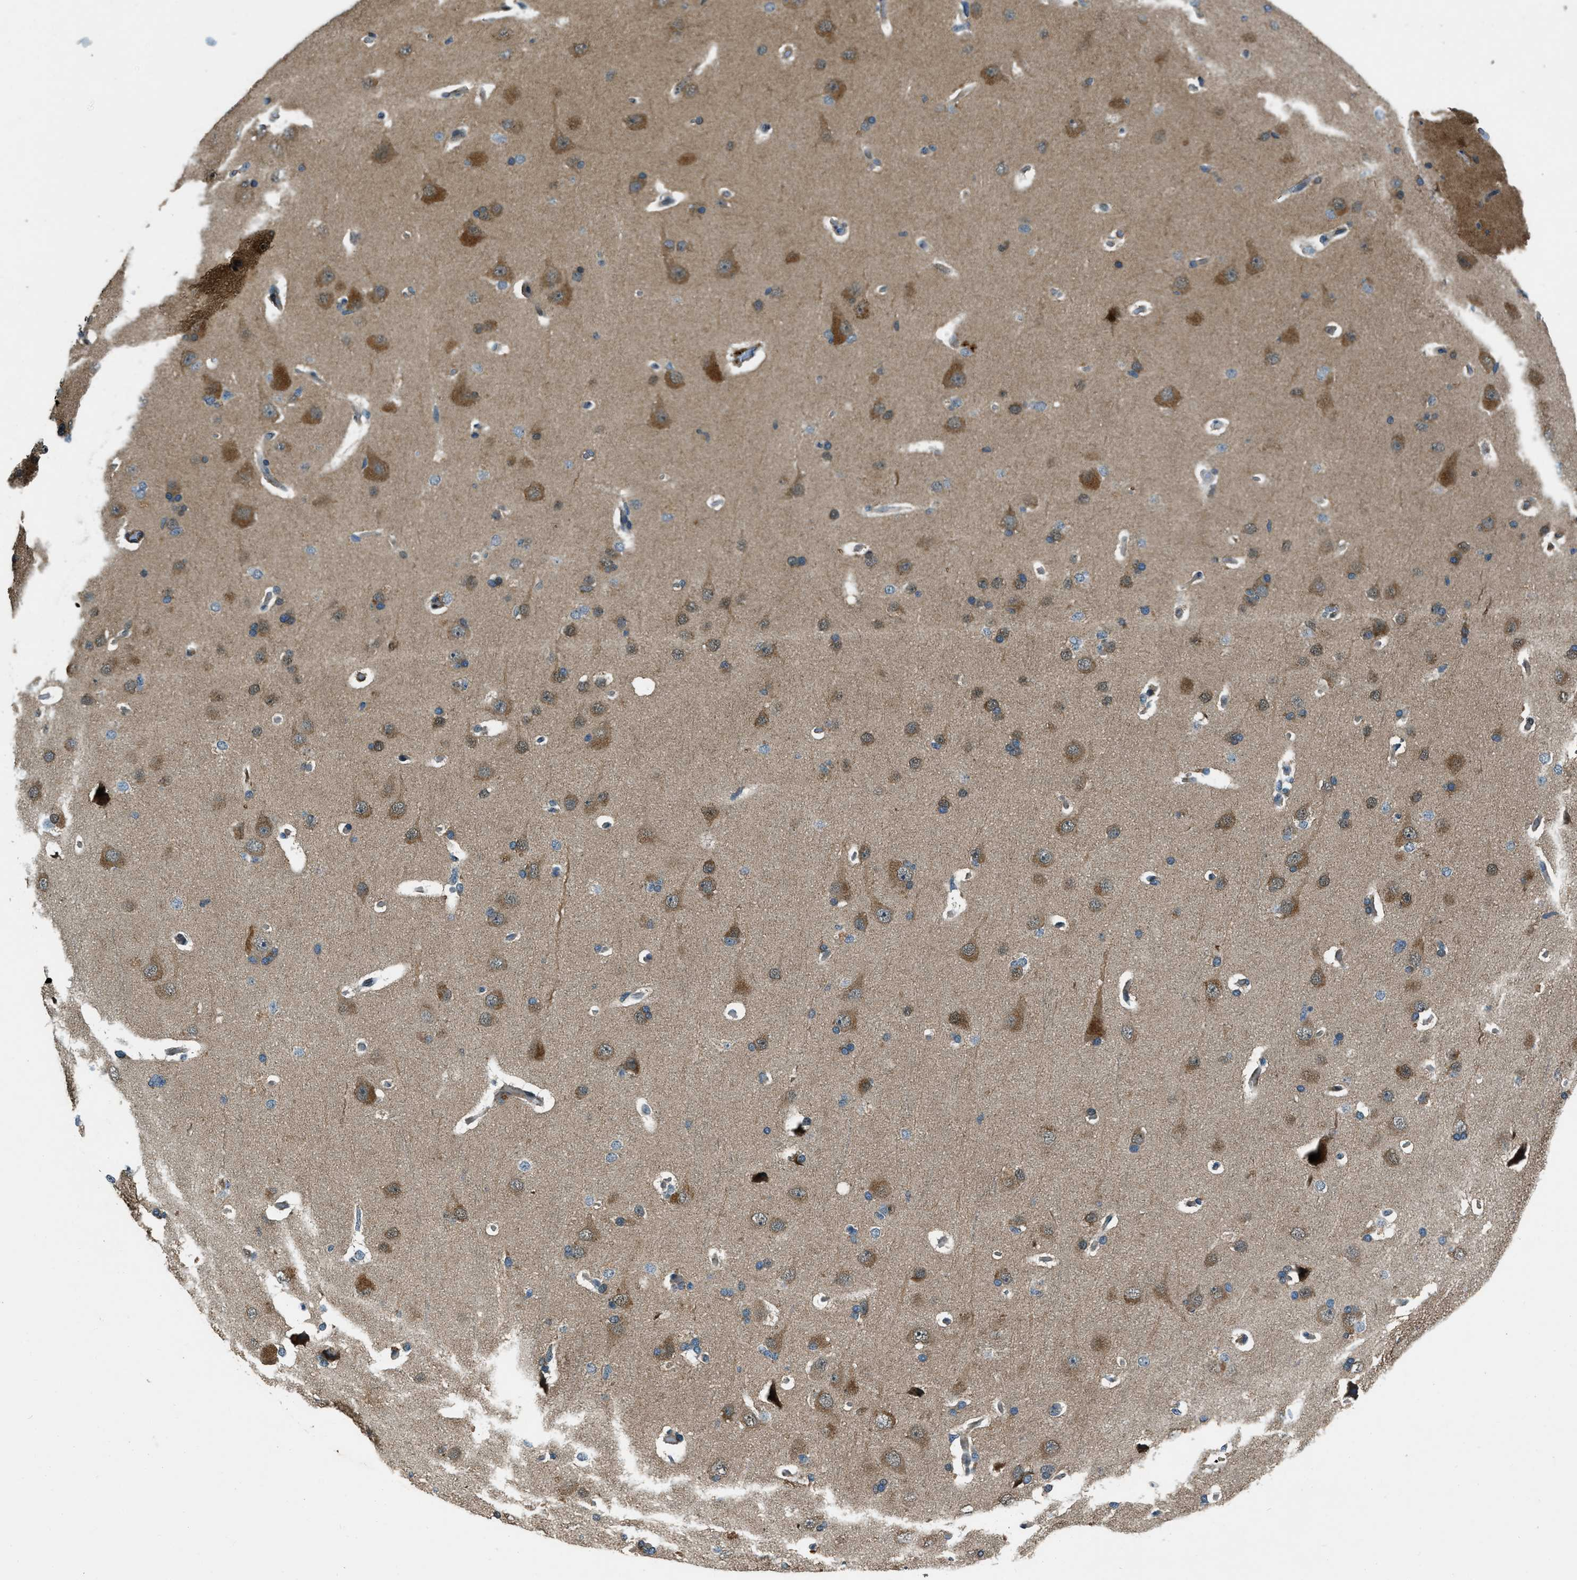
{"staining": {"intensity": "negative", "quantity": "none", "location": "none"}, "tissue": "cerebral cortex", "cell_type": "Endothelial cells", "image_type": "normal", "snomed": [{"axis": "morphology", "description": "Normal tissue, NOS"}, {"axis": "topography", "description": "Cerebral cortex"}], "caption": "High magnification brightfield microscopy of benign cerebral cortex stained with DAB (brown) and counterstained with hematoxylin (blue): endothelial cells show no significant positivity. (DAB (3,3'-diaminobenzidine) IHC visualized using brightfield microscopy, high magnification).", "gene": "NUDCD3", "patient": {"sex": "male", "age": 62}}